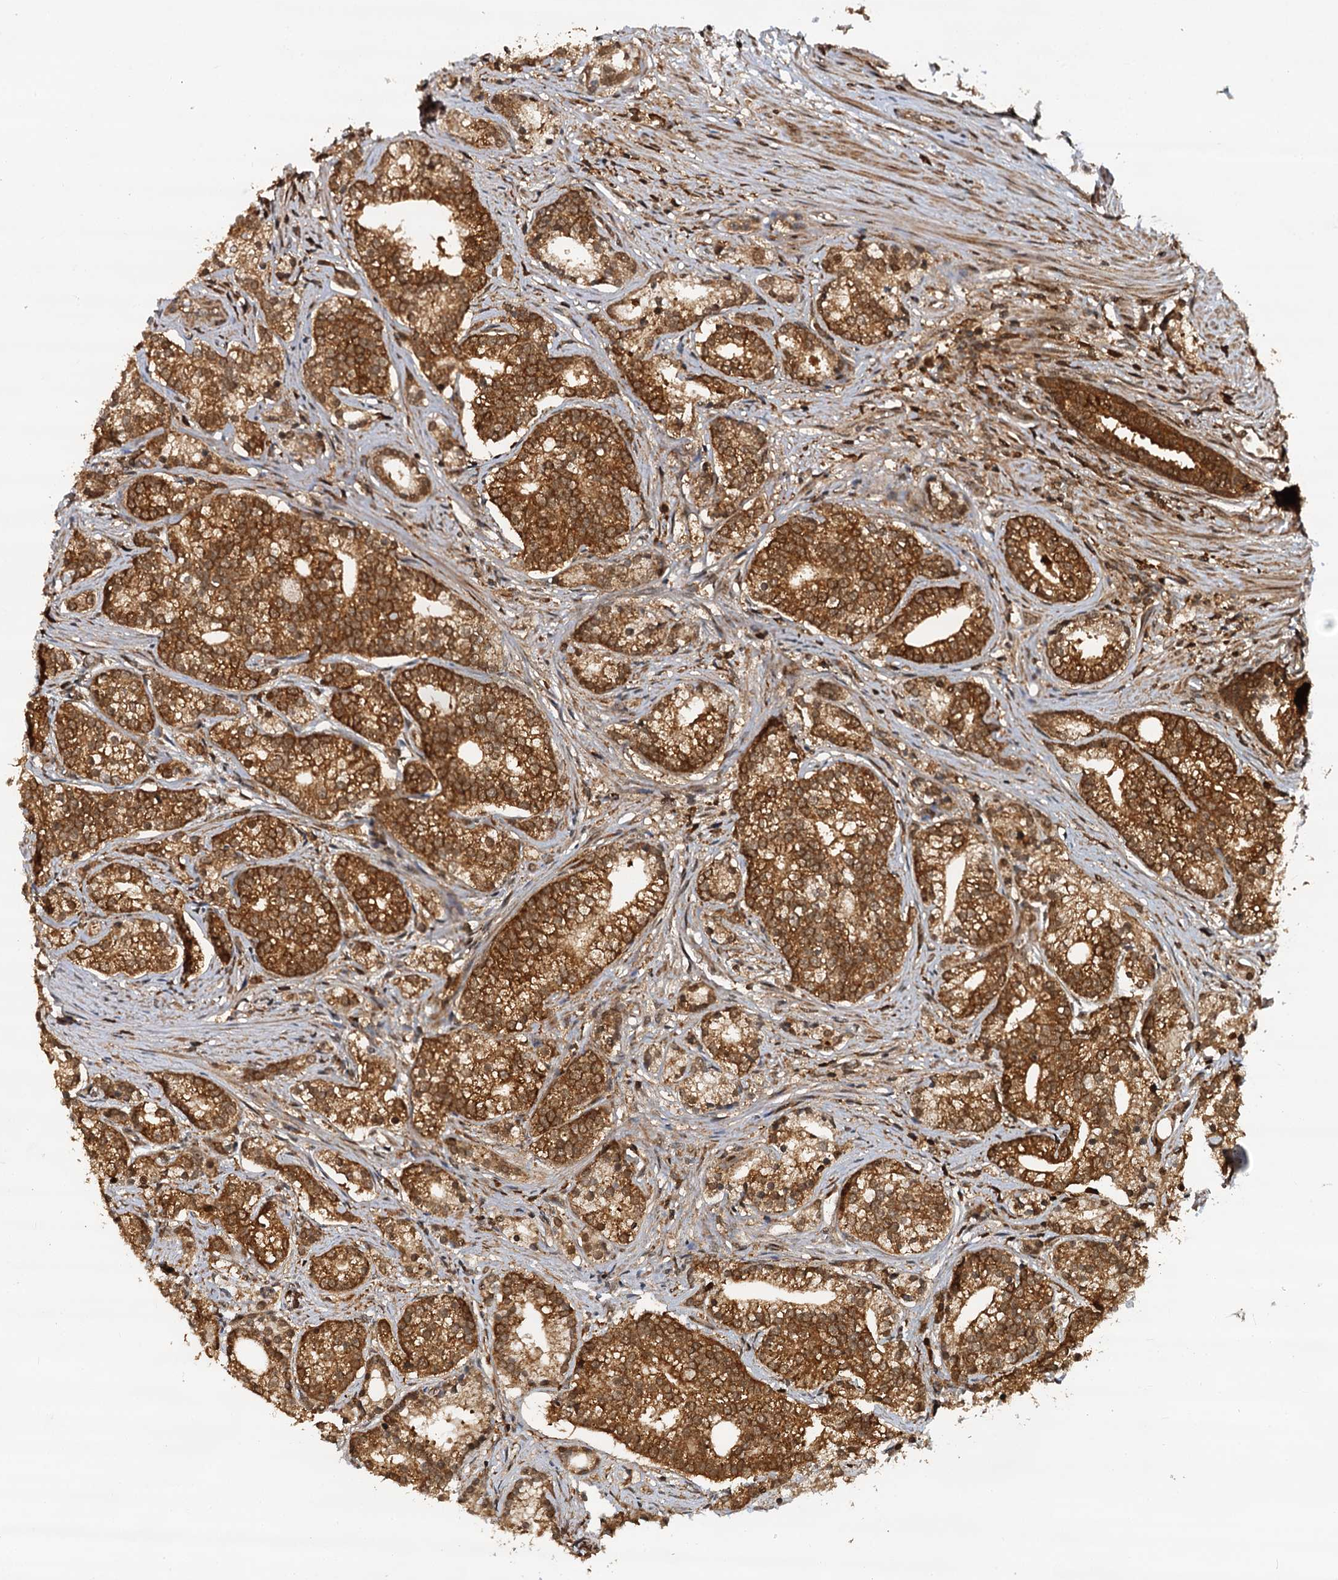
{"staining": {"intensity": "strong", "quantity": ">75%", "location": "cytoplasmic/membranous"}, "tissue": "prostate cancer", "cell_type": "Tumor cells", "image_type": "cancer", "snomed": [{"axis": "morphology", "description": "Adenocarcinoma, Low grade"}, {"axis": "topography", "description": "Prostate"}], "caption": "The image exhibits immunohistochemical staining of prostate cancer (adenocarcinoma (low-grade)). There is strong cytoplasmic/membranous positivity is appreciated in about >75% of tumor cells.", "gene": "STUB1", "patient": {"sex": "male", "age": 71}}